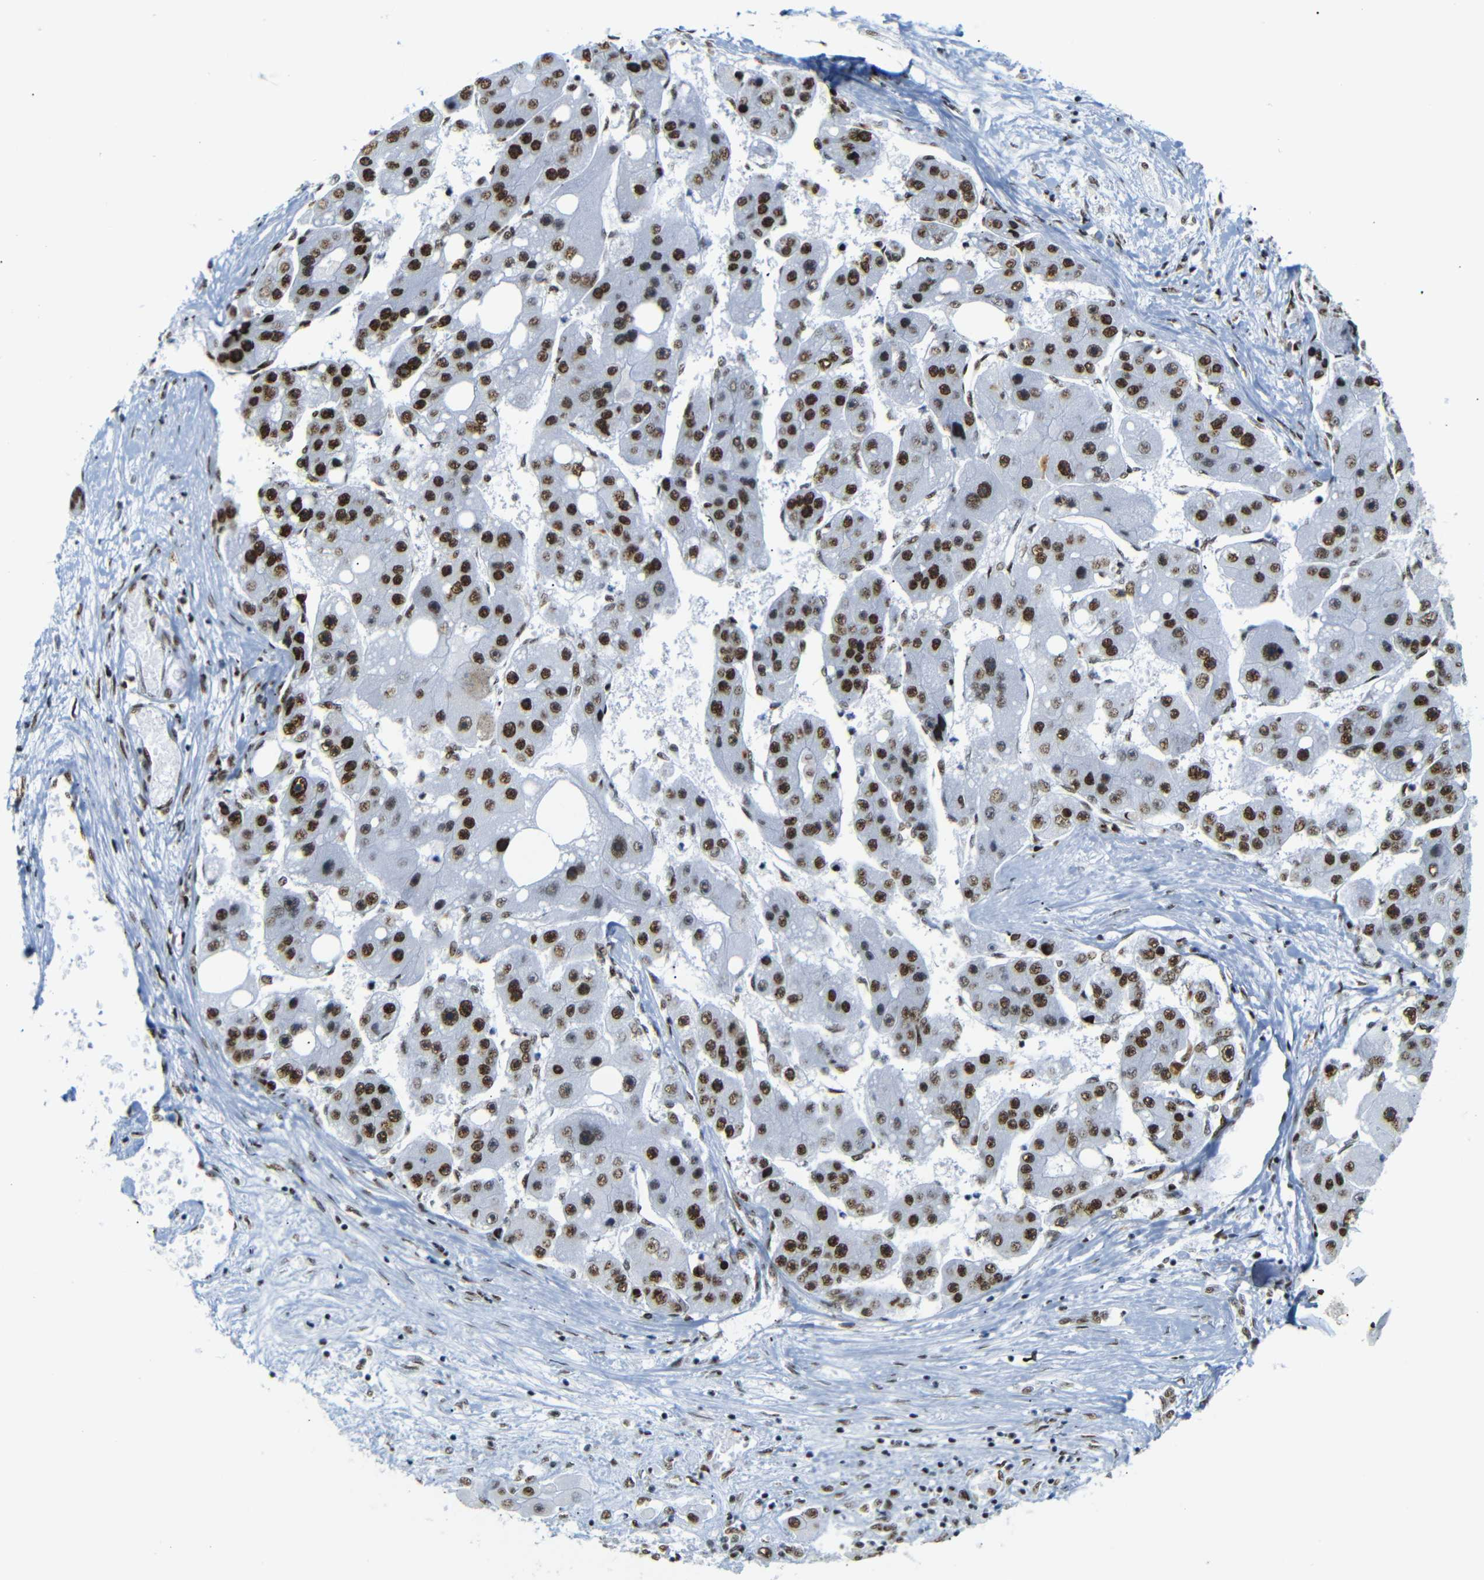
{"staining": {"intensity": "strong", "quantity": ">75%", "location": "nuclear"}, "tissue": "liver cancer", "cell_type": "Tumor cells", "image_type": "cancer", "snomed": [{"axis": "morphology", "description": "Carcinoma, Hepatocellular, NOS"}, {"axis": "topography", "description": "Liver"}], "caption": "This is an image of immunohistochemistry staining of liver hepatocellular carcinoma, which shows strong expression in the nuclear of tumor cells.", "gene": "TRA2B", "patient": {"sex": "female", "age": 61}}